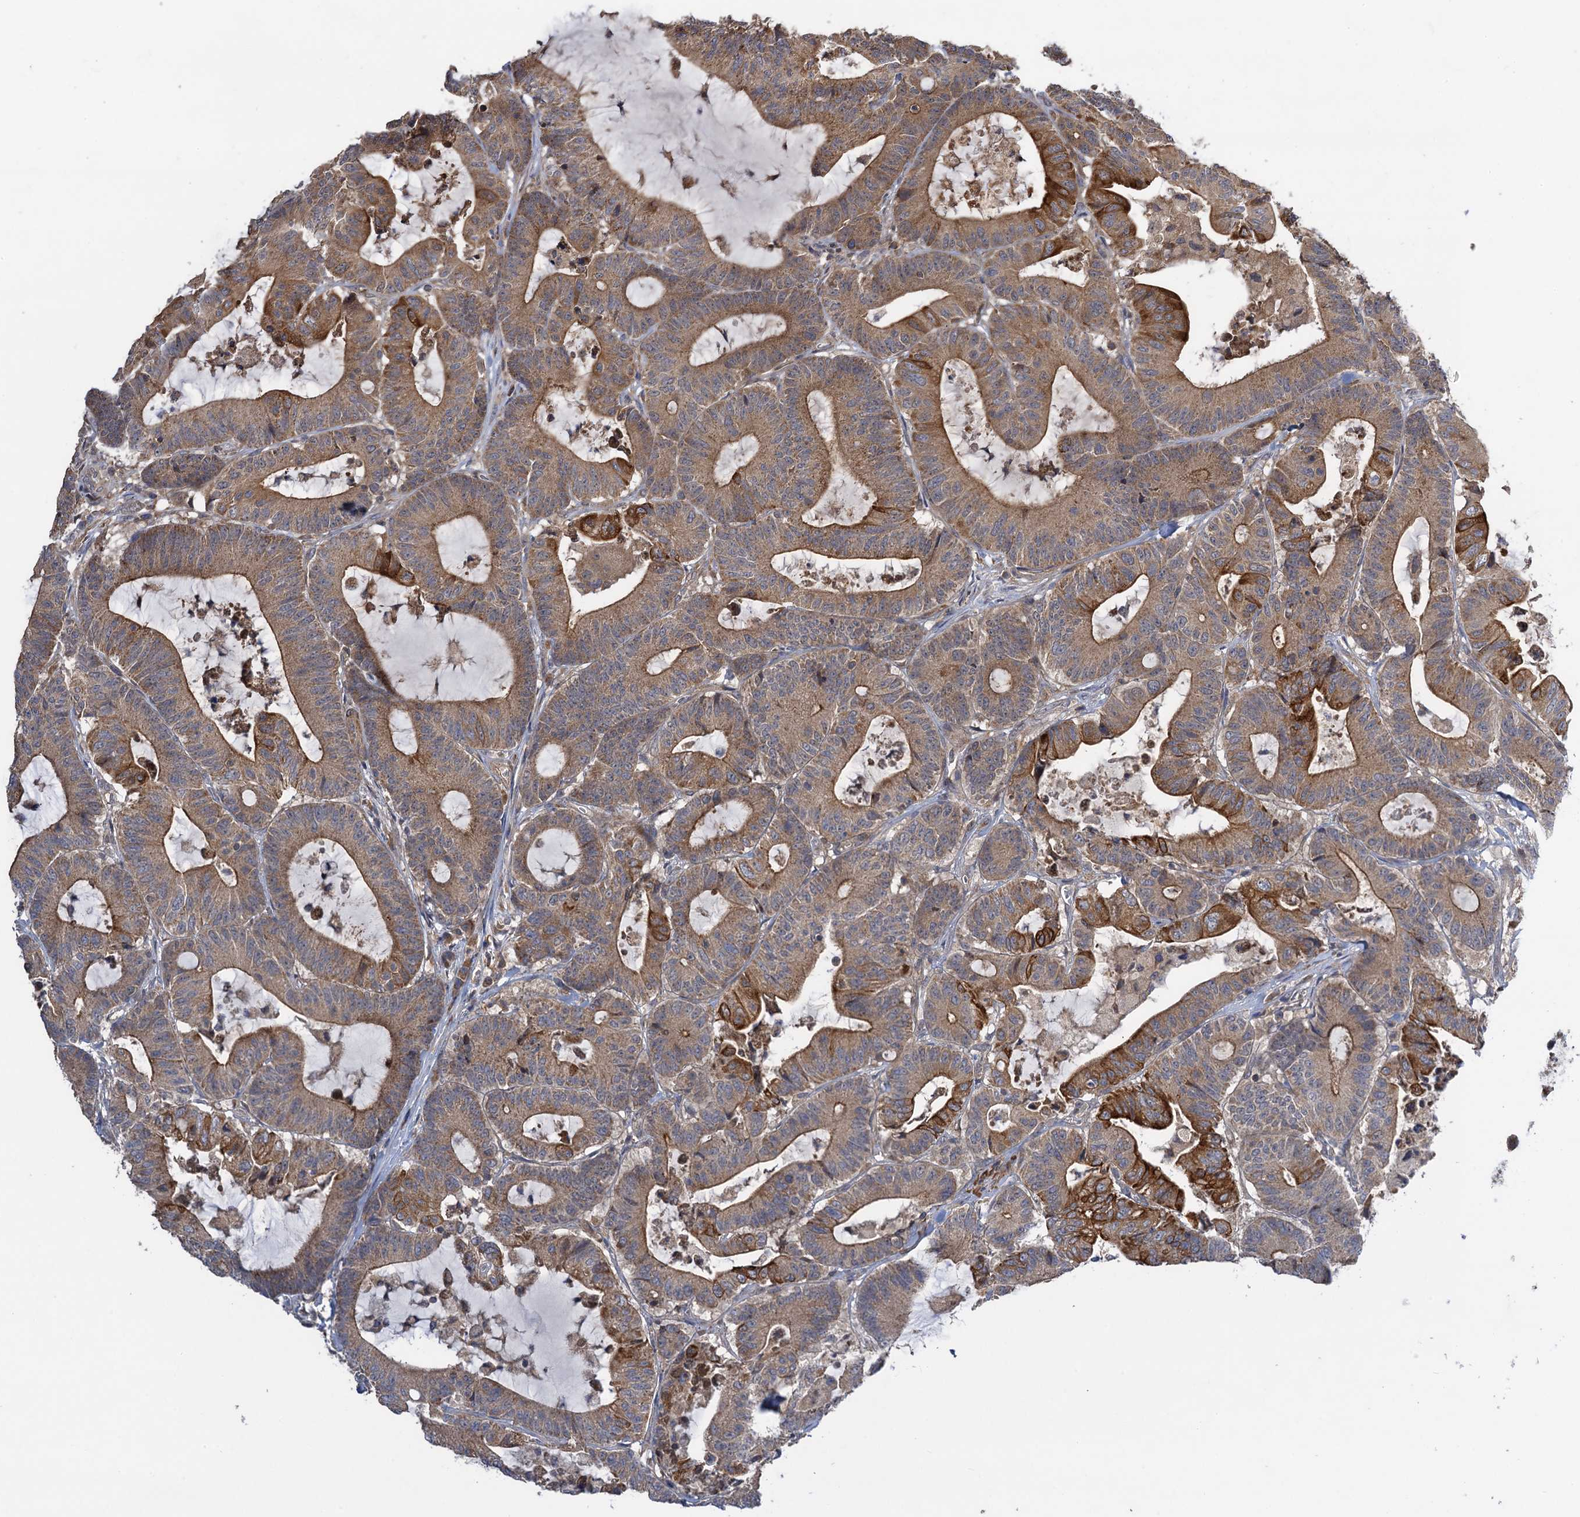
{"staining": {"intensity": "strong", "quantity": "25%-75%", "location": "cytoplasmic/membranous"}, "tissue": "colorectal cancer", "cell_type": "Tumor cells", "image_type": "cancer", "snomed": [{"axis": "morphology", "description": "Adenocarcinoma, NOS"}, {"axis": "topography", "description": "Colon"}], "caption": "Immunohistochemistry (IHC) of colorectal adenocarcinoma exhibits high levels of strong cytoplasmic/membranous expression in approximately 25%-75% of tumor cells. (Brightfield microscopy of DAB IHC at high magnification).", "gene": "WDR88", "patient": {"sex": "female", "age": 84}}